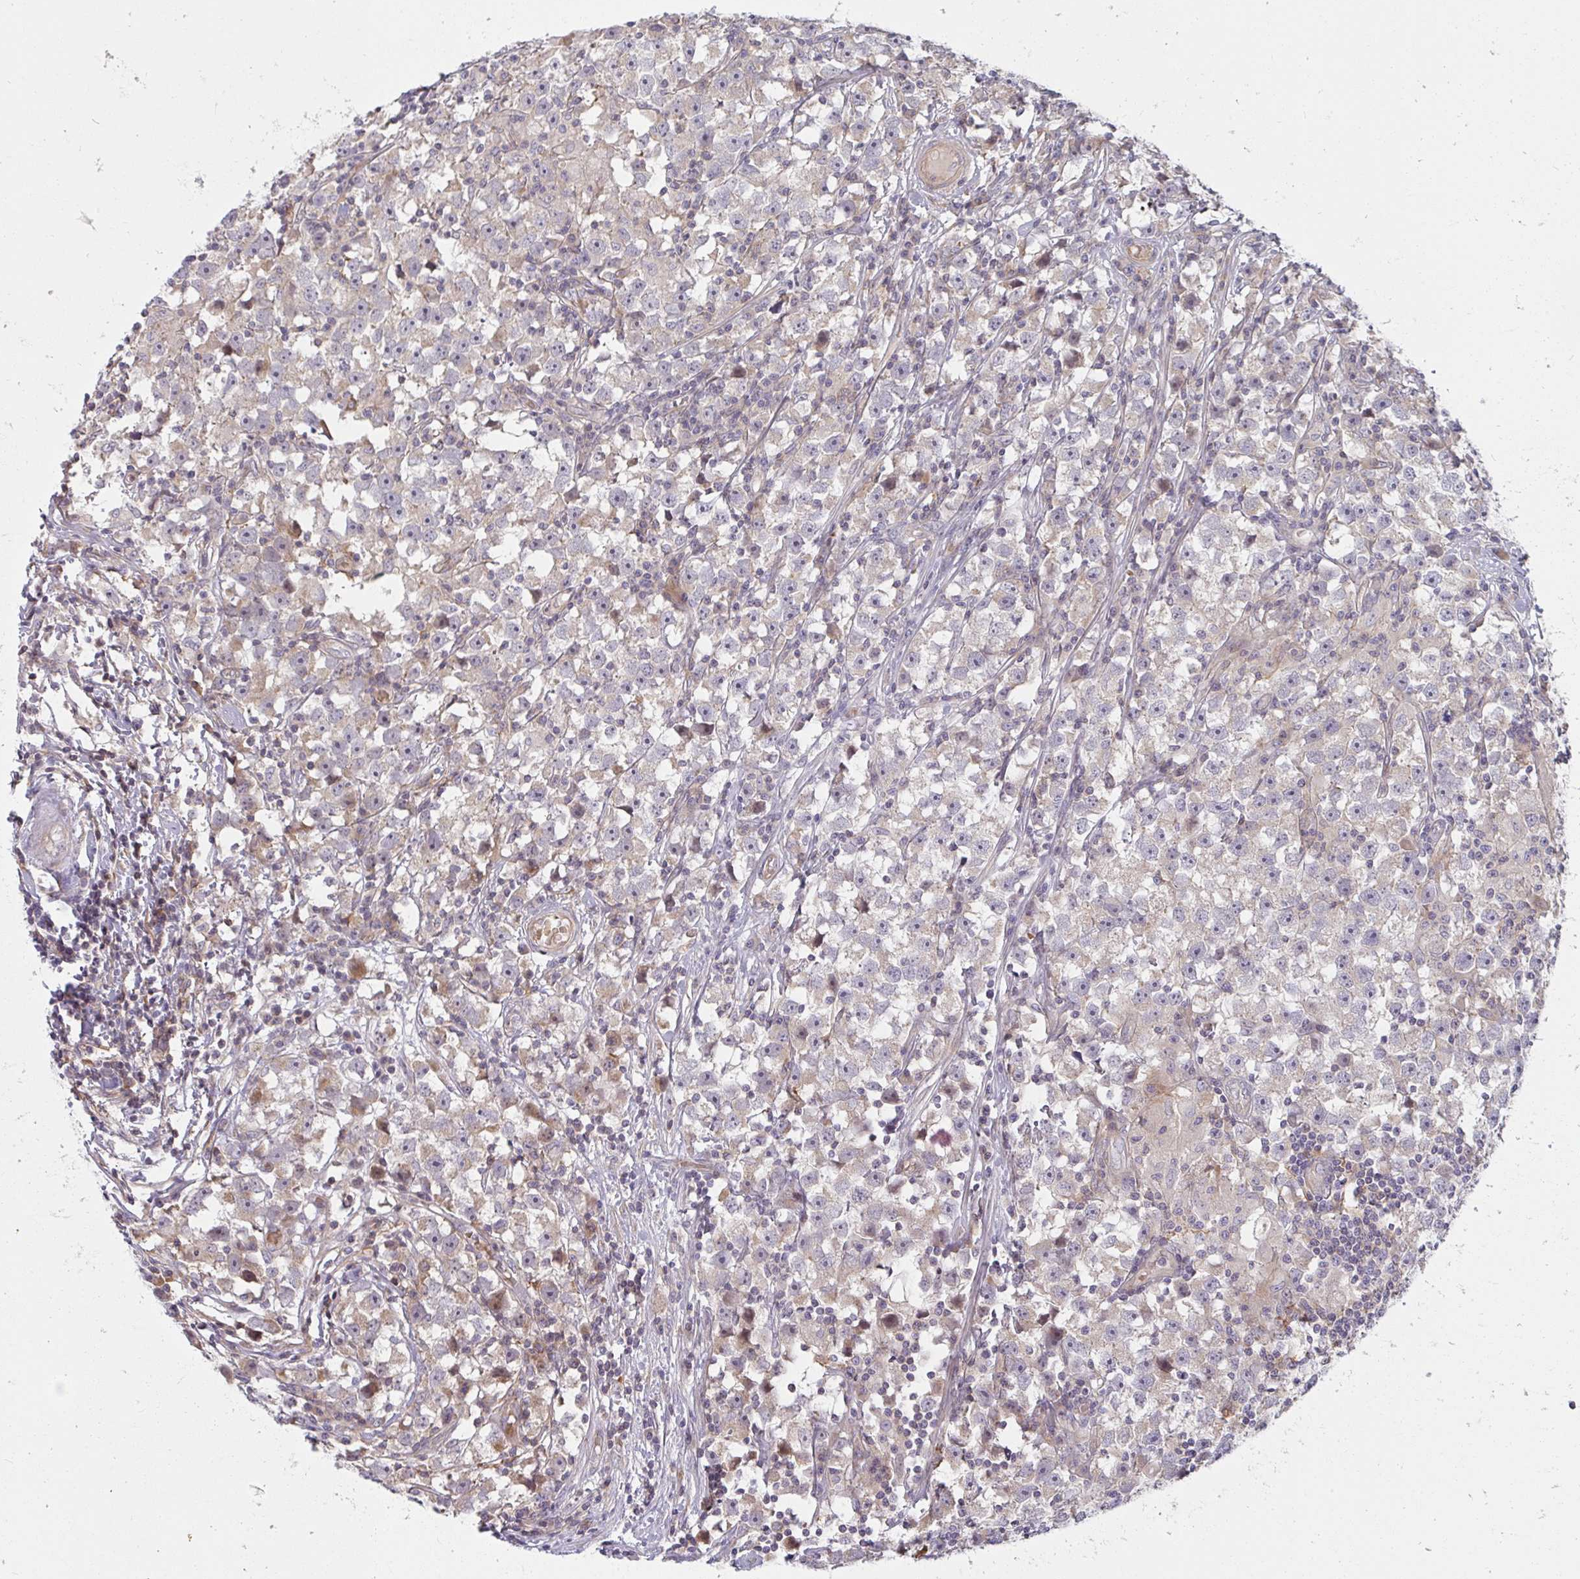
{"staining": {"intensity": "negative", "quantity": "none", "location": "none"}, "tissue": "testis cancer", "cell_type": "Tumor cells", "image_type": "cancer", "snomed": [{"axis": "morphology", "description": "Seminoma, NOS"}, {"axis": "topography", "description": "Testis"}], "caption": "An immunohistochemistry photomicrograph of testis cancer (seminoma) is shown. There is no staining in tumor cells of testis cancer (seminoma).", "gene": "CSF3R", "patient": {"sex": "male", "age": 33}}